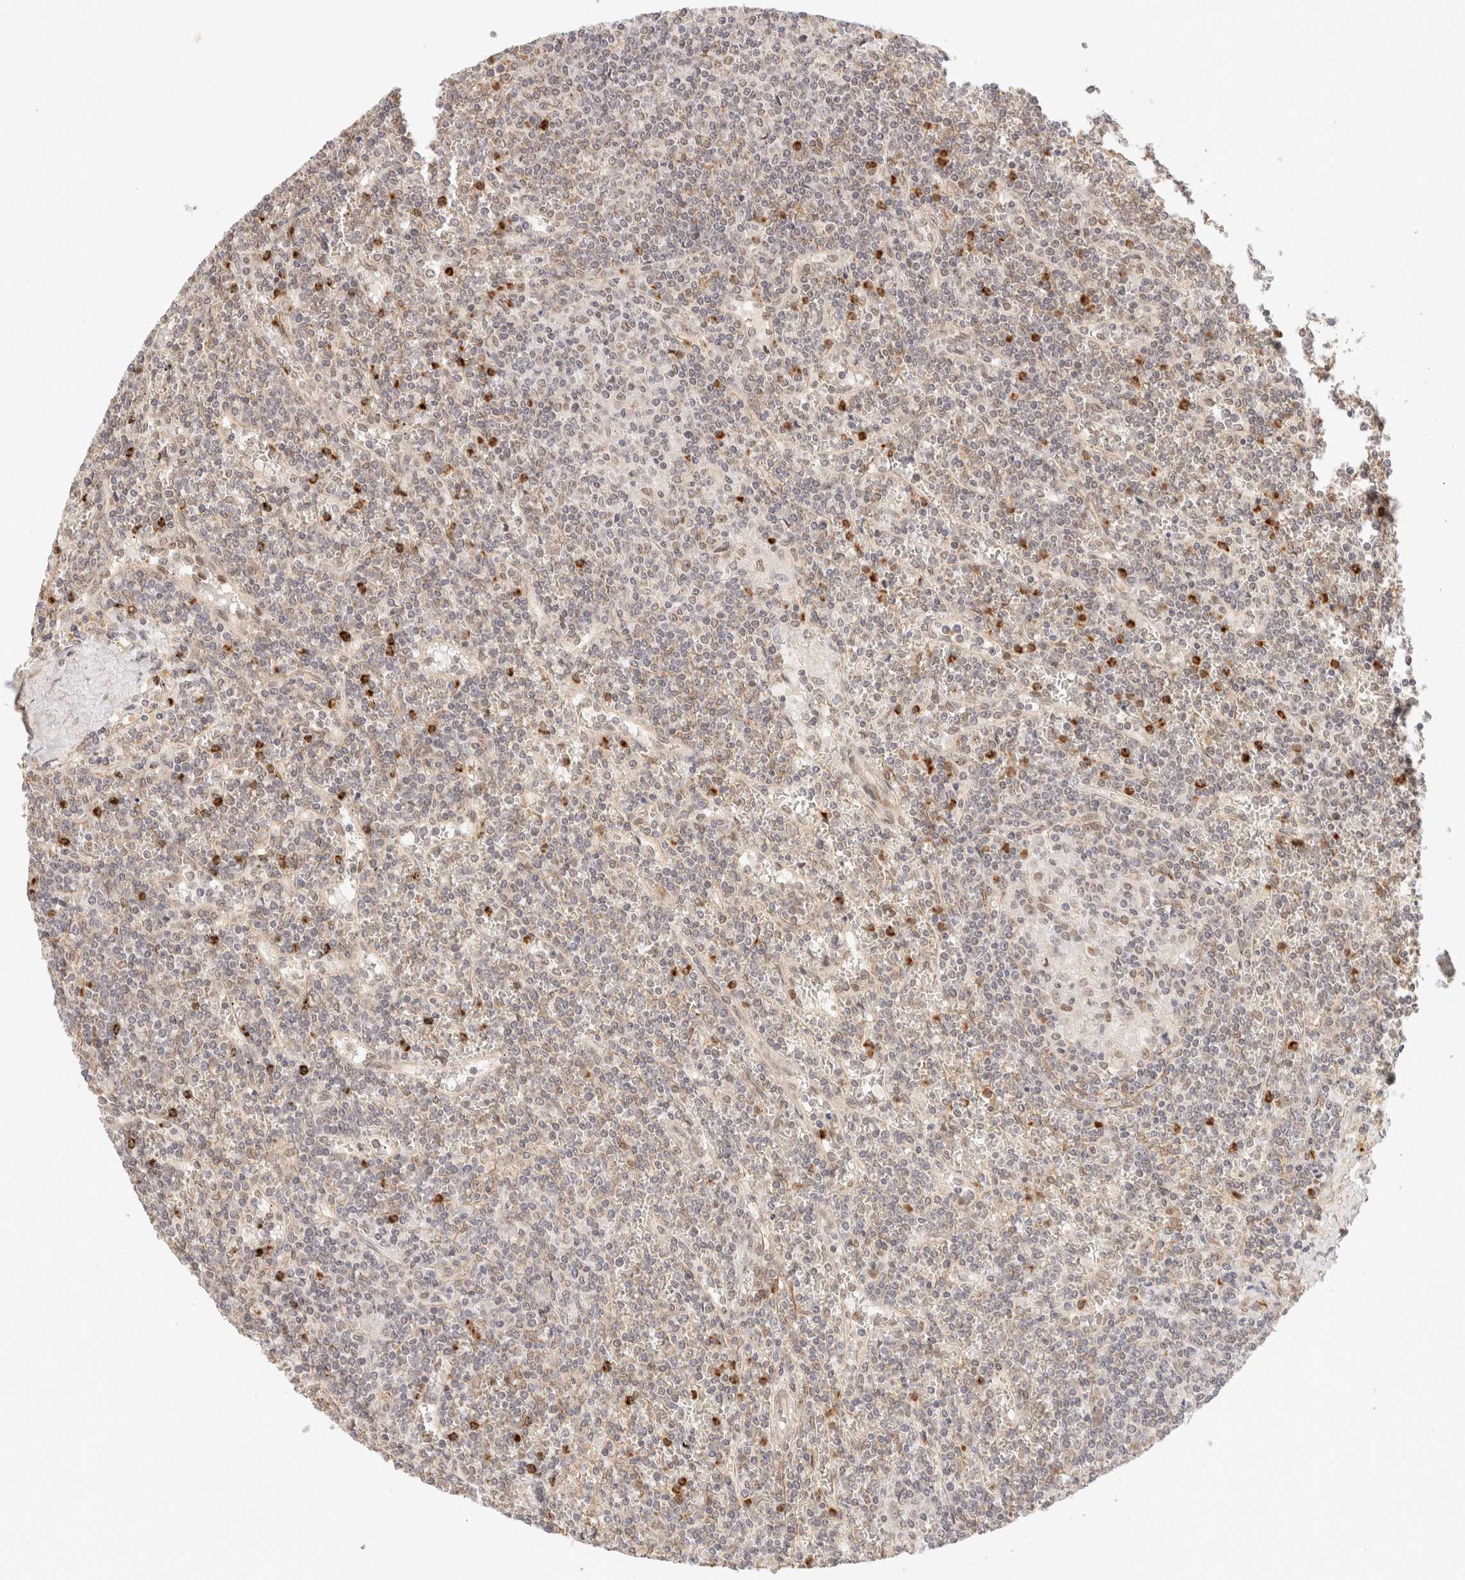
{"staining": {"intensity": "weak", "quantity": "<25%", "location": "cytoplasmic/membranous,nuclear"}, "tissue": "lymphoma", "cell_type": "Tumor cells", "image_type": "cancer", "snomed": [{"axis": "morphology", "description": "Malignant lymphoma, non-Hodgkin's type, Low grade"}, {"axis": "topography", "description": "Spleen"}], "caption": "DAB (3,3'-diaminobenzidine) immunohistochemical staining of low-grade malignant lymphoma, non-Hodgkin's type displays no significant expression in tumor cells.", "gene": "BRPF3", "patient": {"sex": "female", "age": 19}}